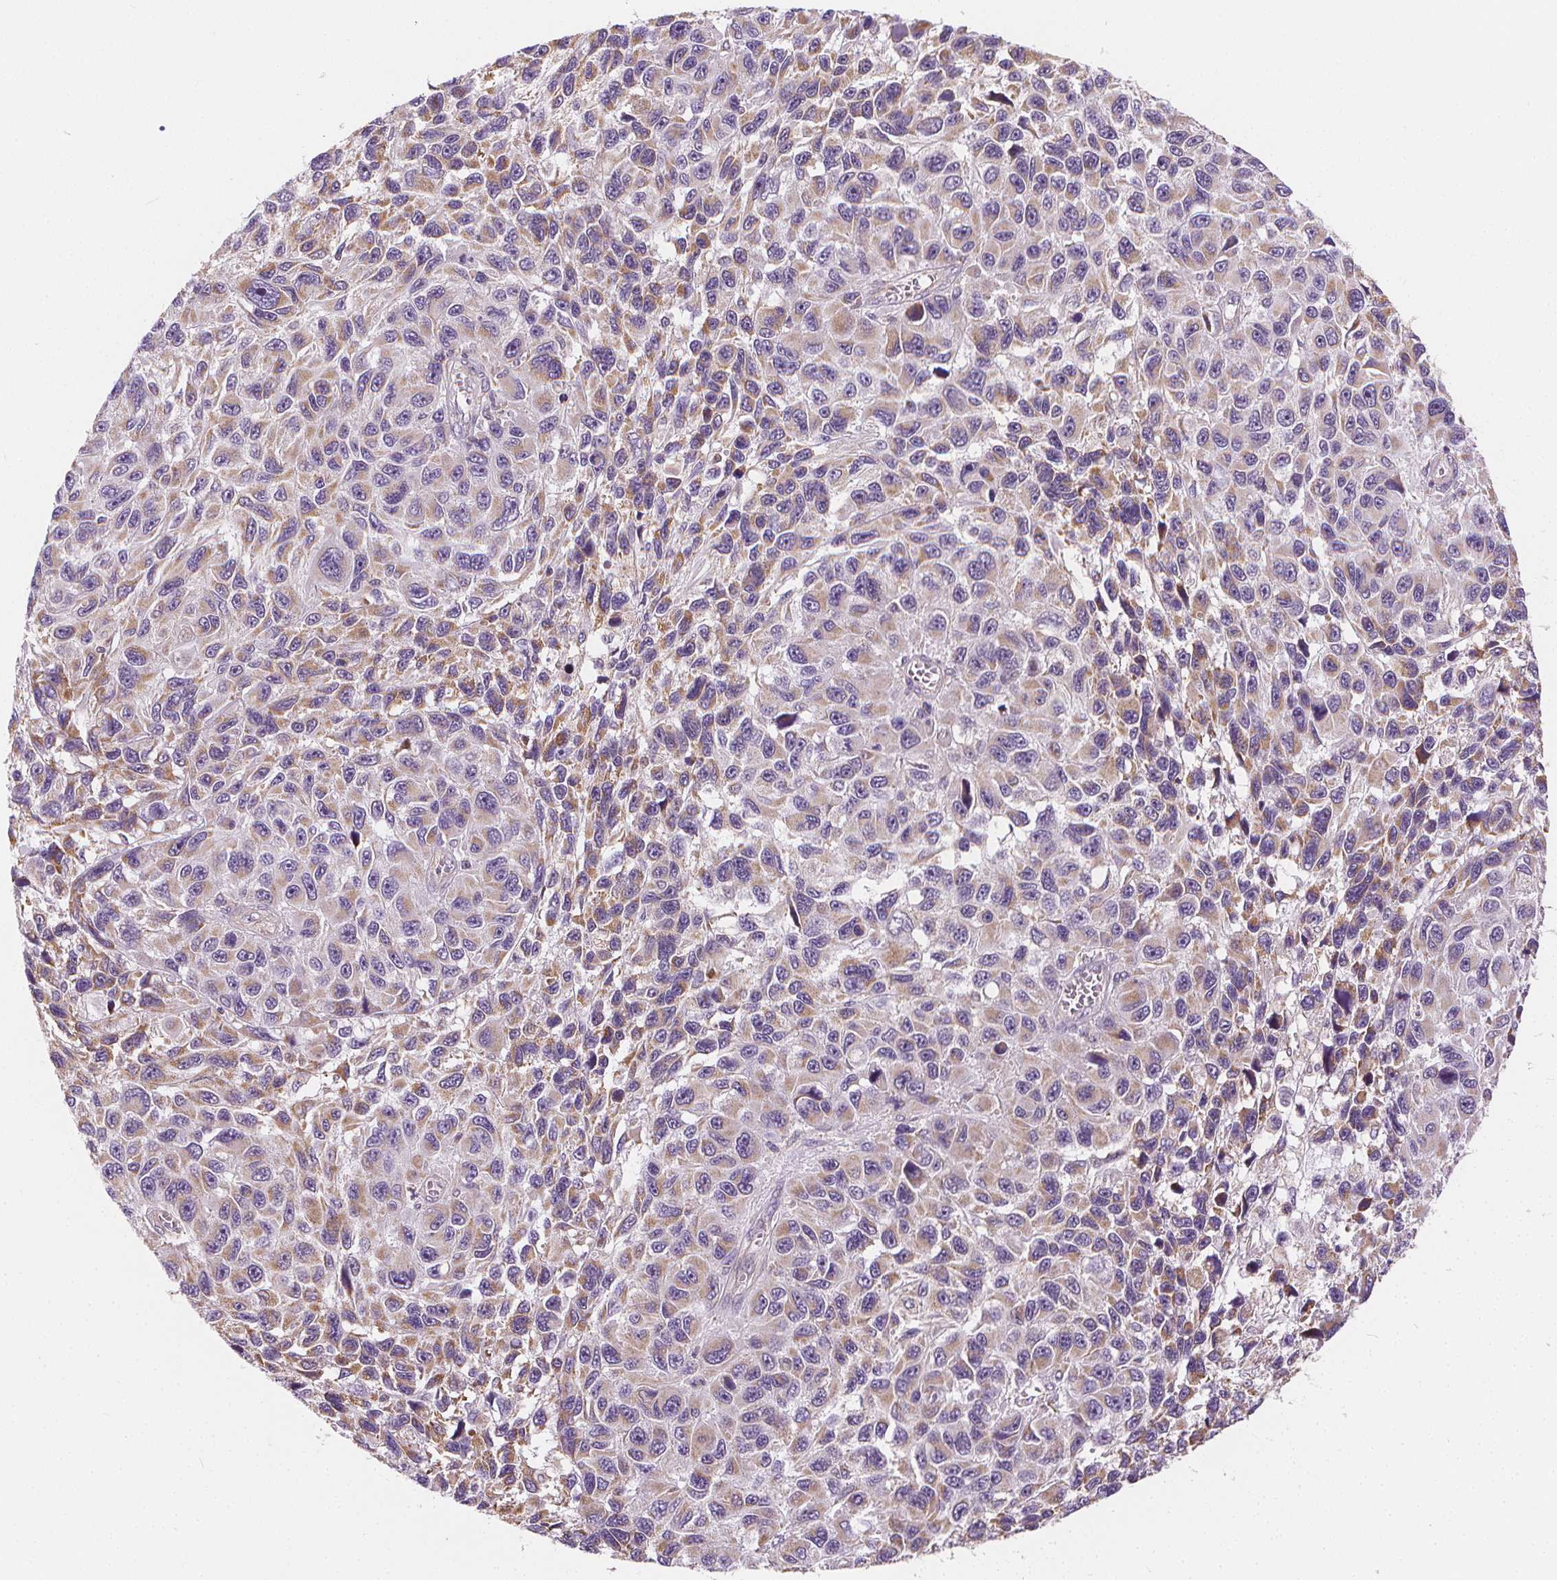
{"staining": {"intensity": "weak", "quantity": "25%-75%", "location": "cytoplasmic/membranous"}, "tissue": "melanoma", "cell_type": "Tumor cells", "image_type": "cancer", "snomed": [{"axis": "morphology", "description": "Malignant melanoma, NOS"}, {"axis": "topography", "description": "Skin"}], "caption": "Human malignant melanoma stained with a protein marker displays weak staining in tumor cells.", "gene": "RAB20", "patient": {"sex": "male", "age": 53}}